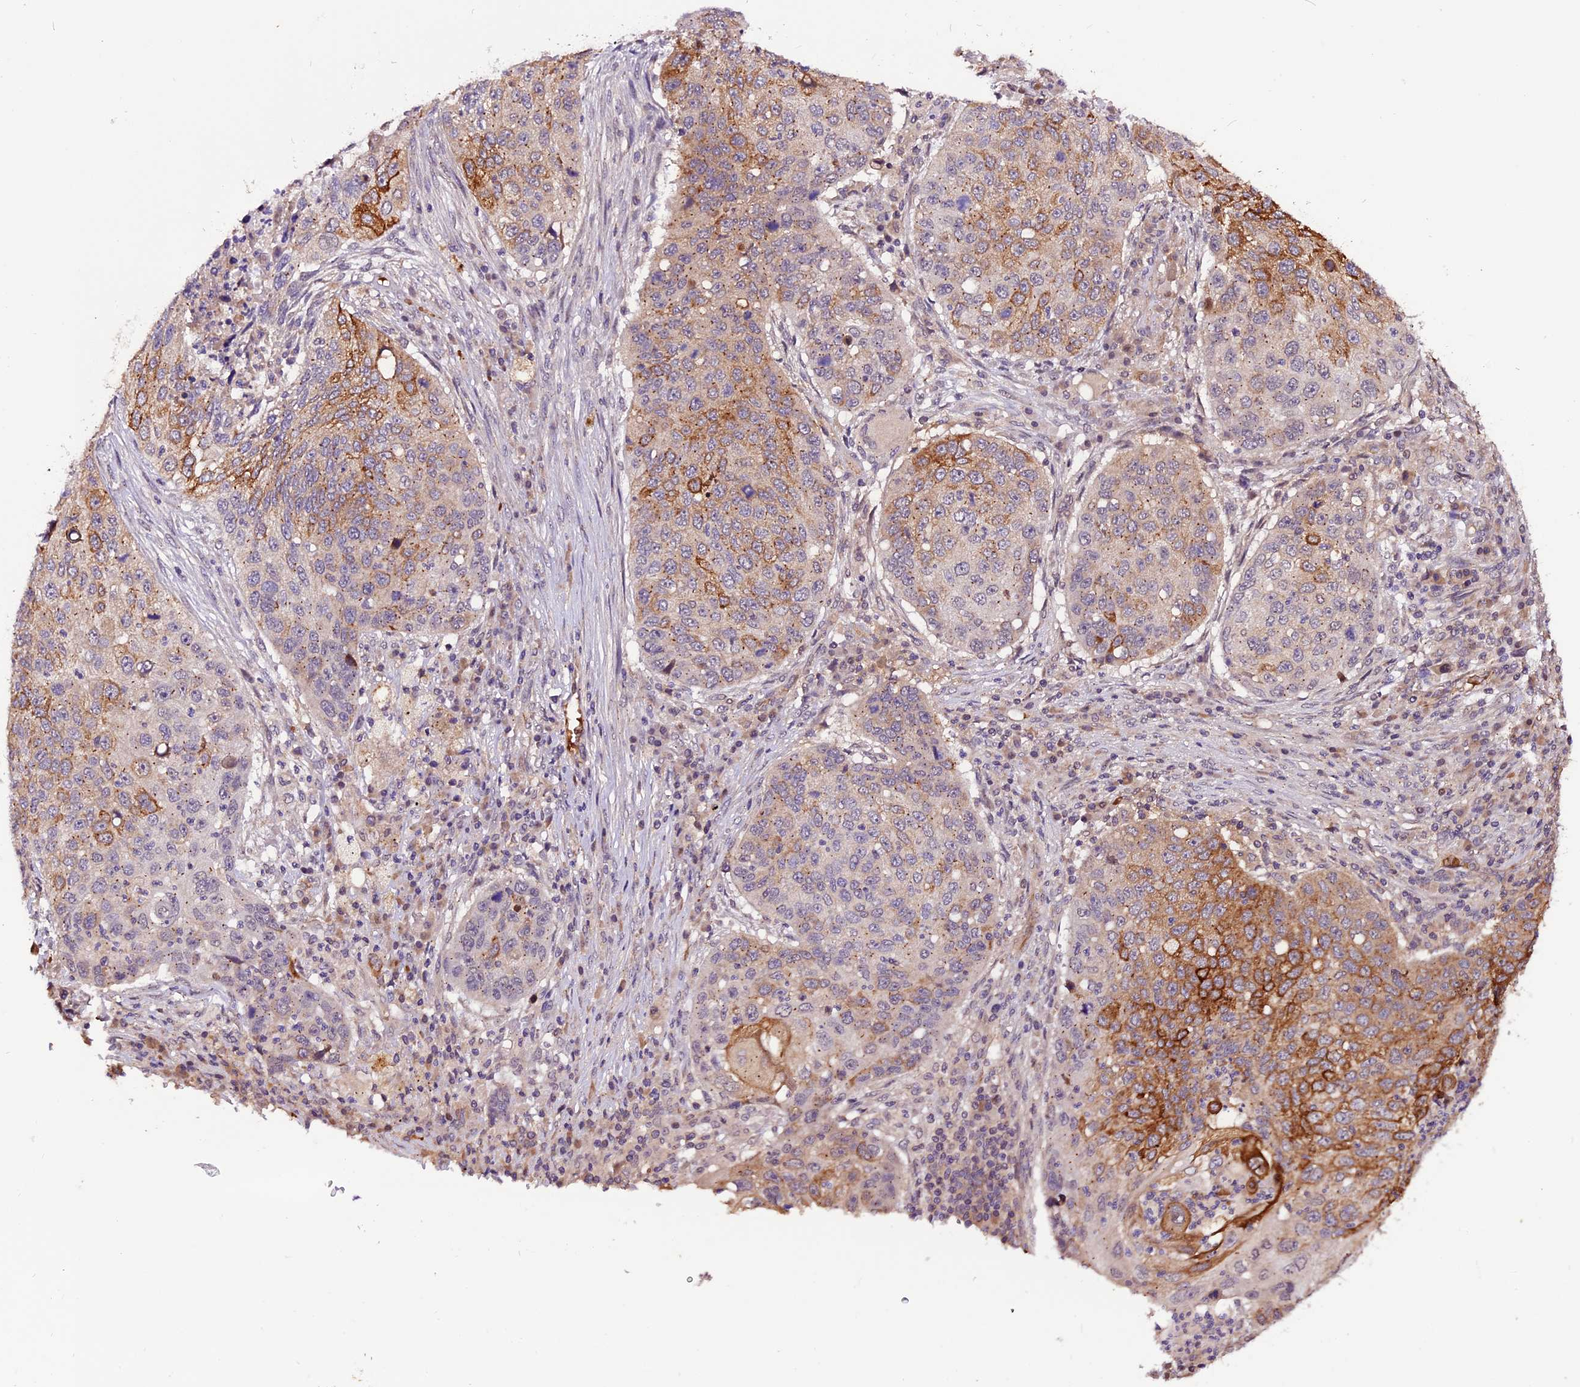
{"staining": {"intensity": "strong", "quantity": "25%-75%", "location": "cytoplasmic/membranous"}, "tissue": "lung cancer", "cell_type": "Tumor cells", "image_type": "cancer", "snomed": [{"axis": "morphology", "description": "Squamous cell carcinoma, NOS"}, {"axis": "topography", "description": "Lung"}], "caption": "Protein expression analysis of lung squamous cell carcinoma exhibits strong cytoplasmic/membranous positivity in about 25%-75% of tumor cells.", "gene": "RINL", "patient": {"sex": "female", "age": 63}}